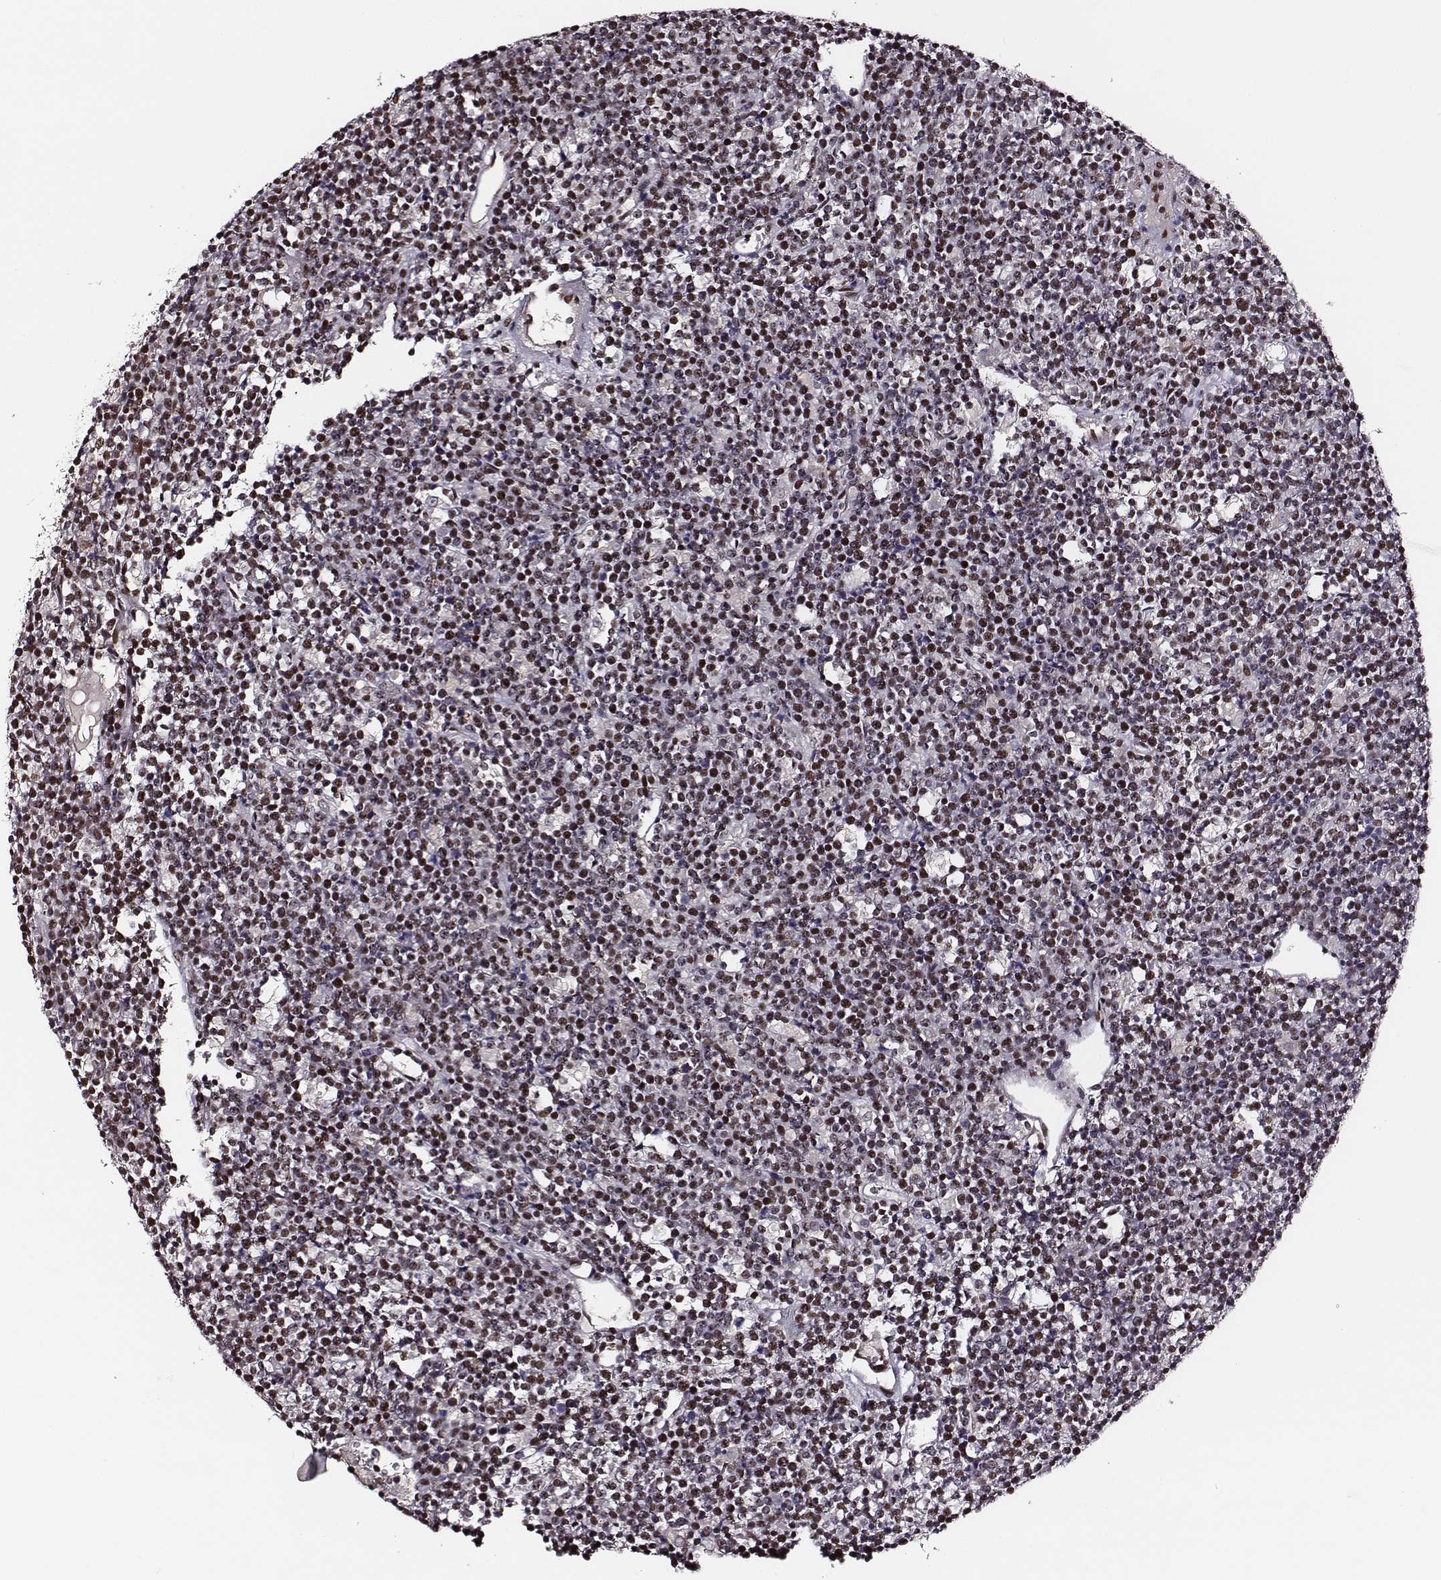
{"staining": {"intensity": "strong", "quantity": "25%-75%", "location": "nuclear"}, "tissue": "lymphoma", "cell_type": "Tumor cells", "image_type": "cancer", "snomed": [{"axis": "morphology", "description": "Malignant lymphoma, non-Hodgkin's type, High grade"}, {"axis": "topography", "description": "Ovary"}], "caption": "Human malignant lymphoma, non-Hodgkin's type (high-grade) stained with a brown dye displays strong nuclear positive staining in approximately 25%-75% of tumor cells.", "gene": "PPARA", "patient": {"sex": "female", "age": 56}}